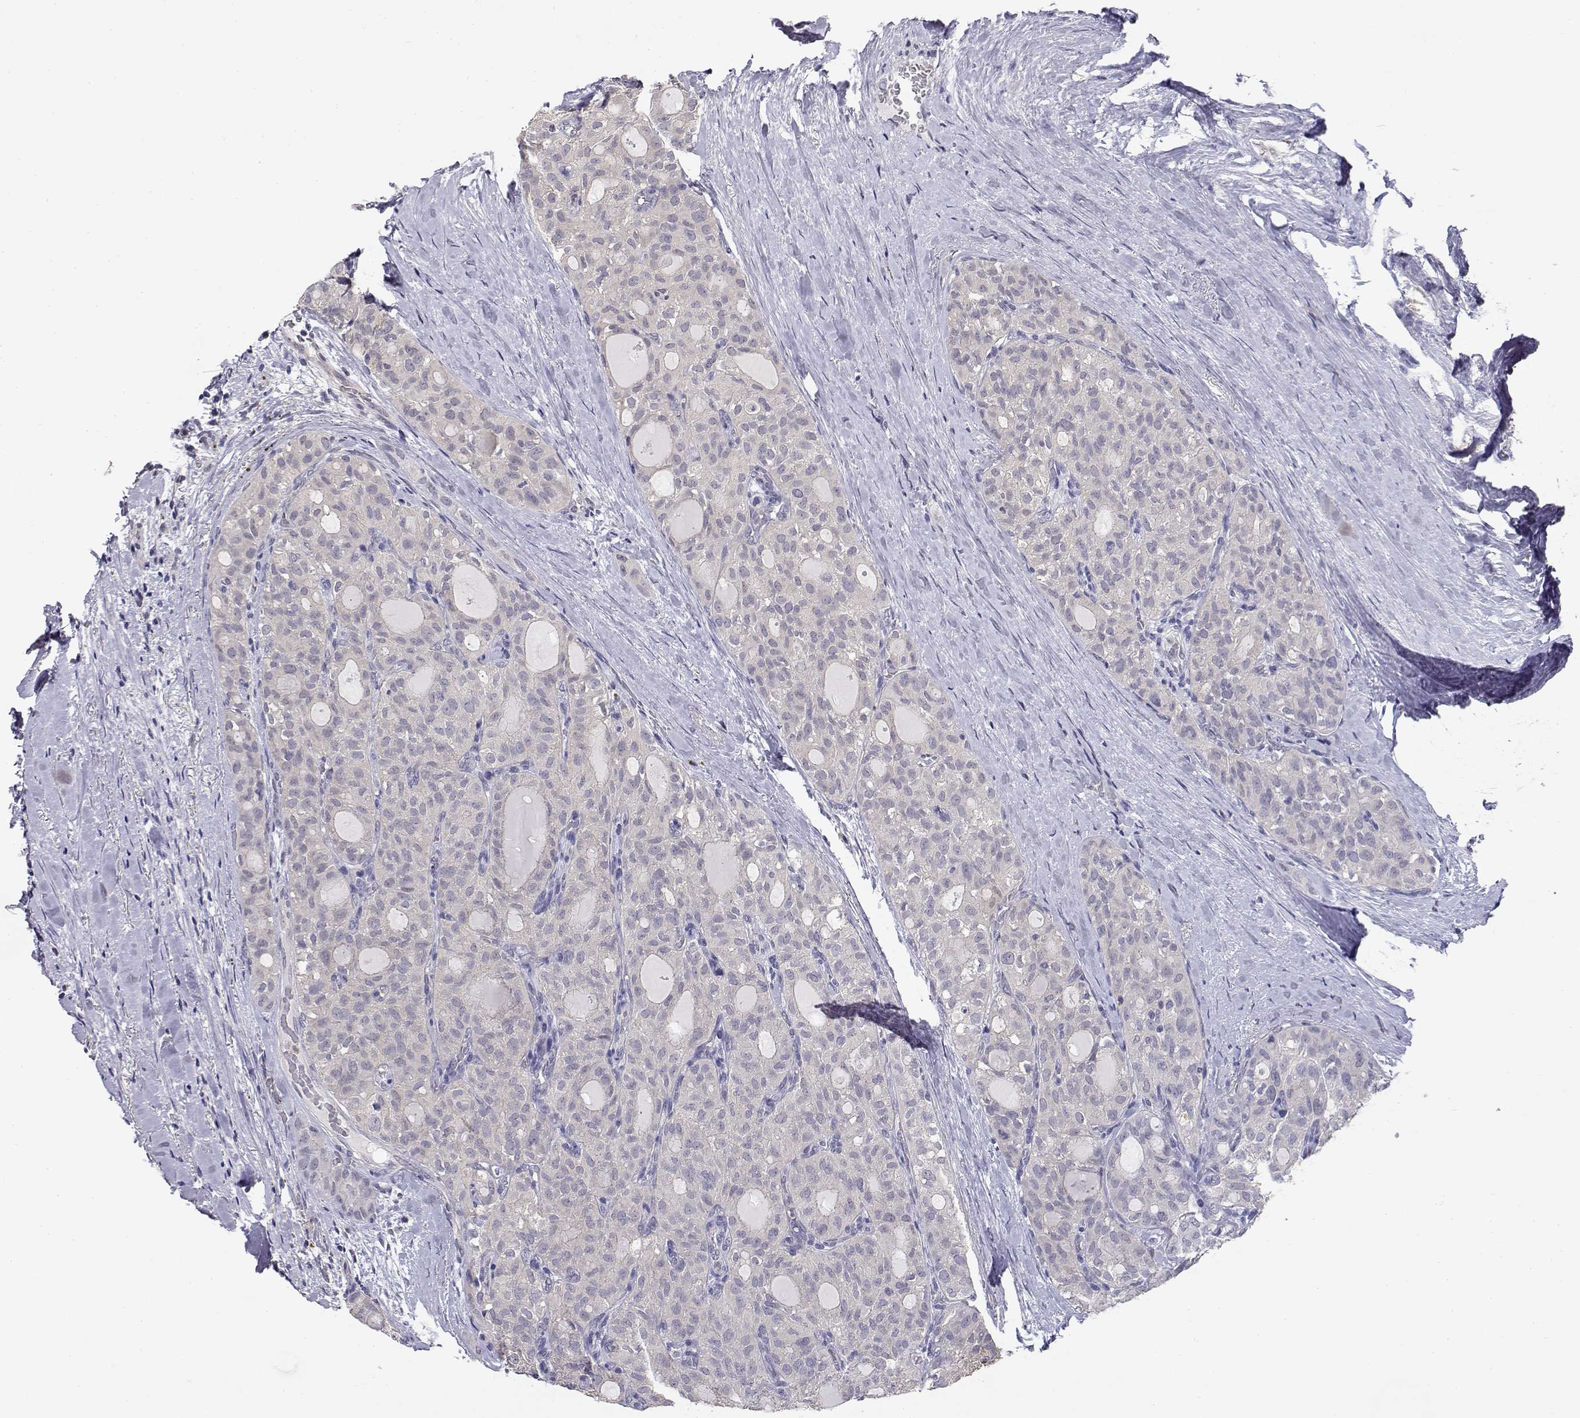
{"staining": {"intensity": "weak", "quantity": "<25%", "location": "cytoplasmic/membranous"}, "tissue": "thyroid cancer", "cell_type": "Tumor cells", "image_type": "cancer", "snomed": [{"axis": "morphology", "description": "Follicular adenoma carcinoma, NOS"}, {"axis": "topography", "description": "Thyroid gland"}], "caption": "Tumor cells are negative for protein expression in human thyroid follicular adenoma carcinoma.", "gene": "ADA", "patient": {"sex": "male", "age": 75}}